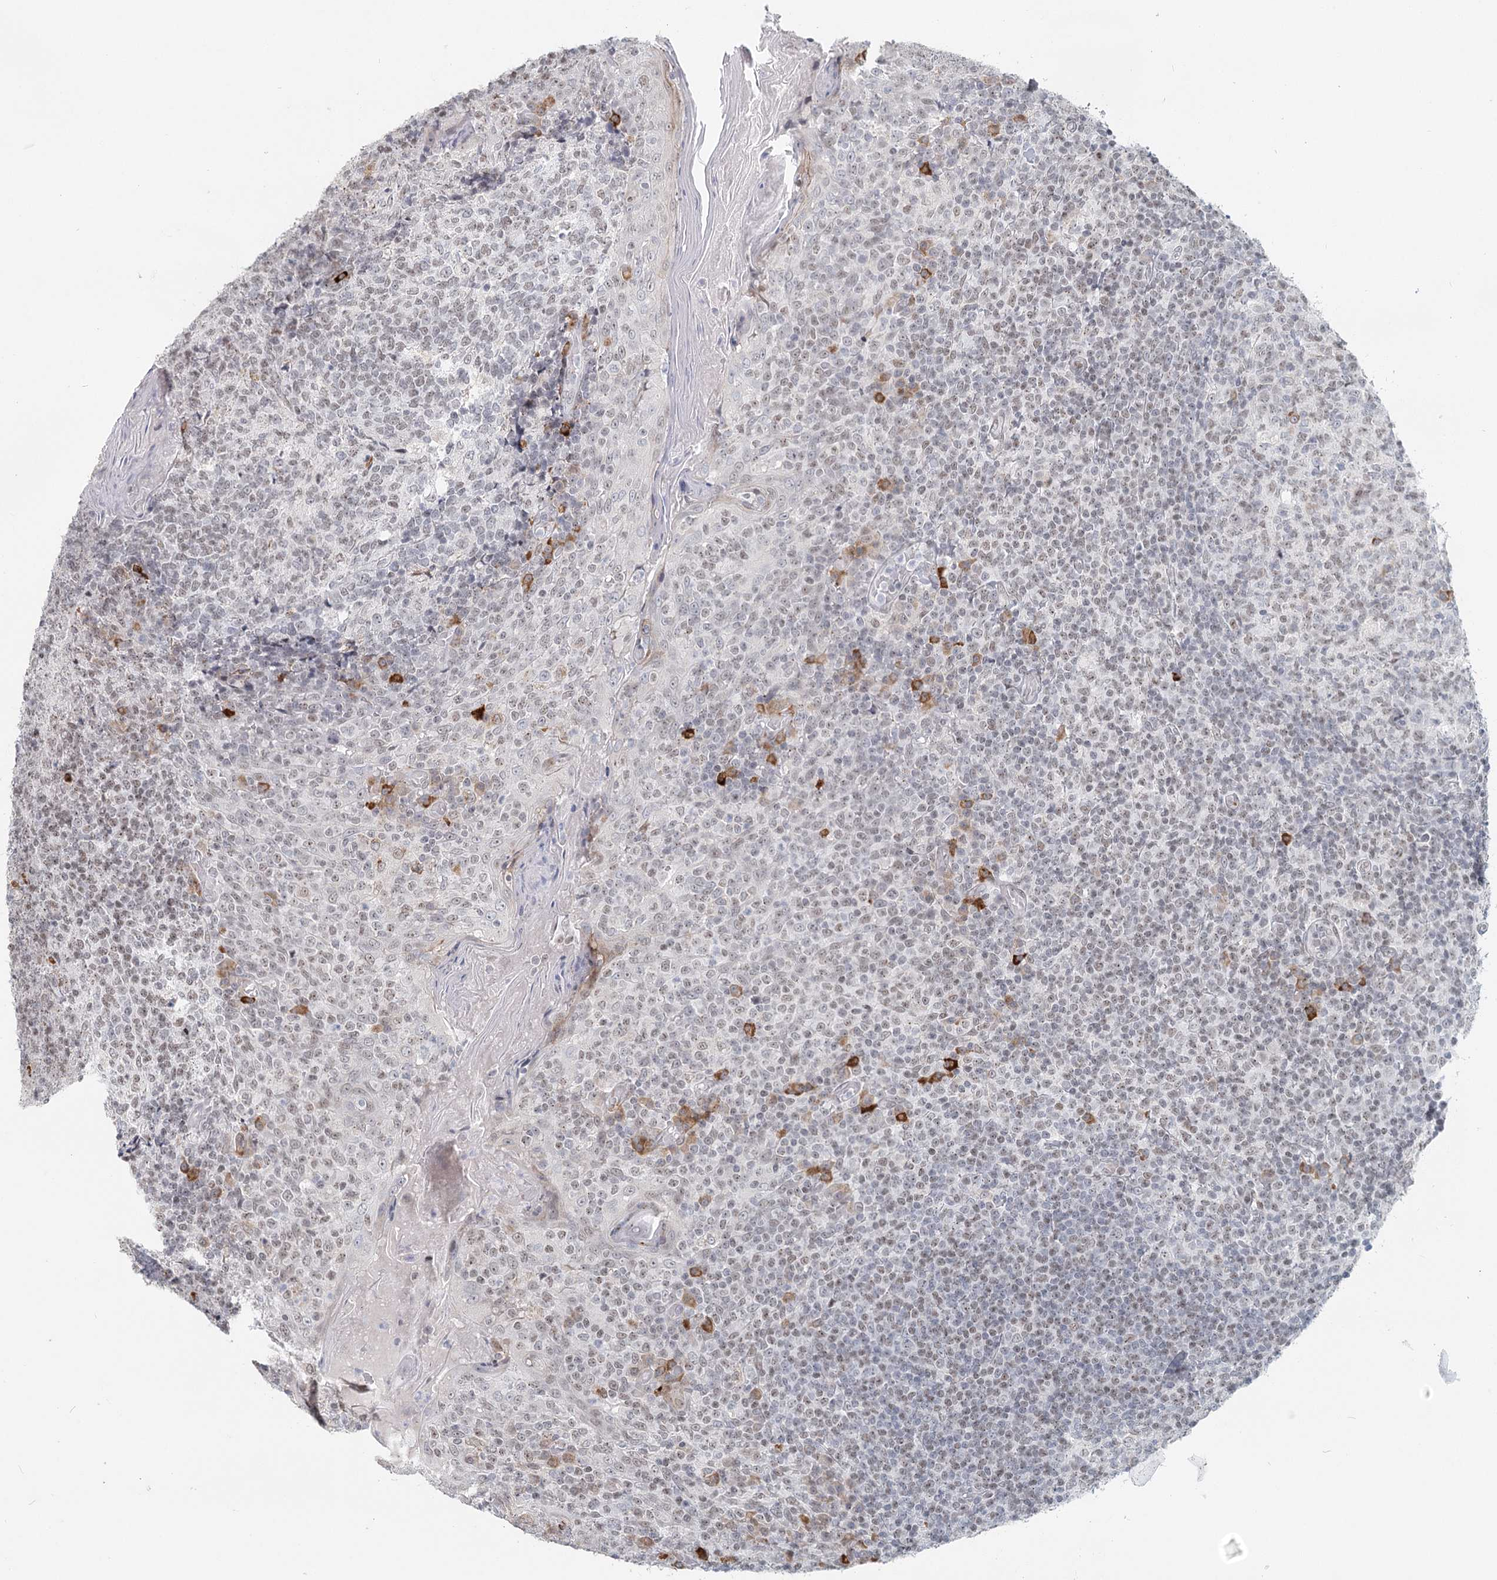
{"staining": {"intensity": "moderate", "quantity": "<25%", "location": "cytoplasmic/membranous,nuclear"}, "tissue": "tonsil", "cell_type": "Germinal center cells", "image_type": "normal", "snomed": [{"axis": "morphology", "description": "Normal tissue, NOS"}, {"axis": "topography", "description": "Tonsil"}], "caption": "The photomicrograph demonstrates a brown stain indicating the presence of a protein in the cytoplasmic/membranous,nuclear of germinal center cells in tonsil. (Brightfield microscopy of DAB IHC at high magnification).", "gene": "BNIP5", "patient": {"sex": "female", "age": 19}}